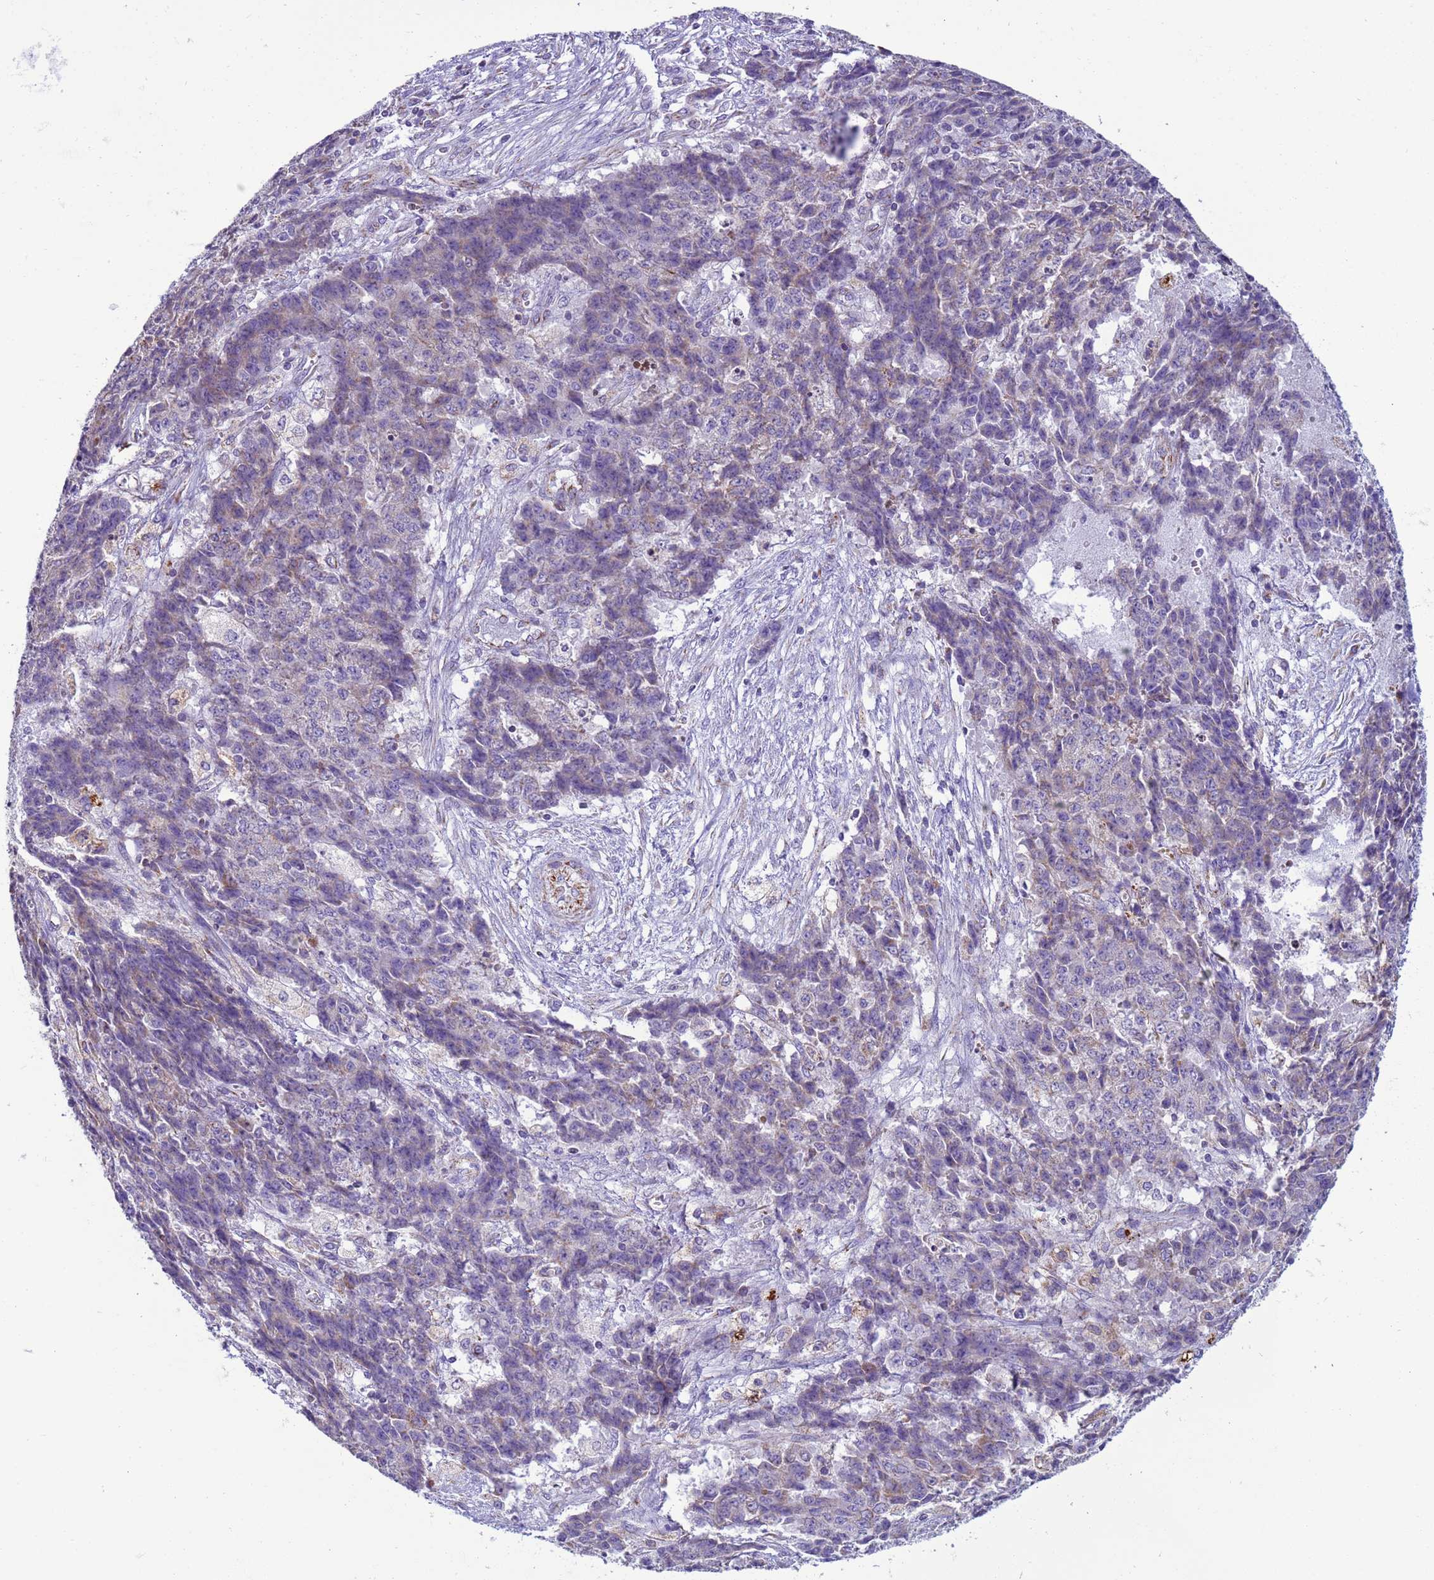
{"staining": {"intensity": "weak", "quantity": "<25%", "location": "cytoplasmic/membranous"}, "tissue": "ovarian cancer", "cell_type": "Tumor cells", "image_type": "cancer", "snomed": [{"axis": "morphology", "description": "Carcinoma, endometroid"}, {"axis": "topography", "description": "Ovary"}], "caption": "DAB immunohistochemical staining of human ovarian cancer (endometroid carcinoma) demonstrates no significant staining in tumor cells.", "gene": "NCALD", "patient": {"sex": "female", "age": 42}}